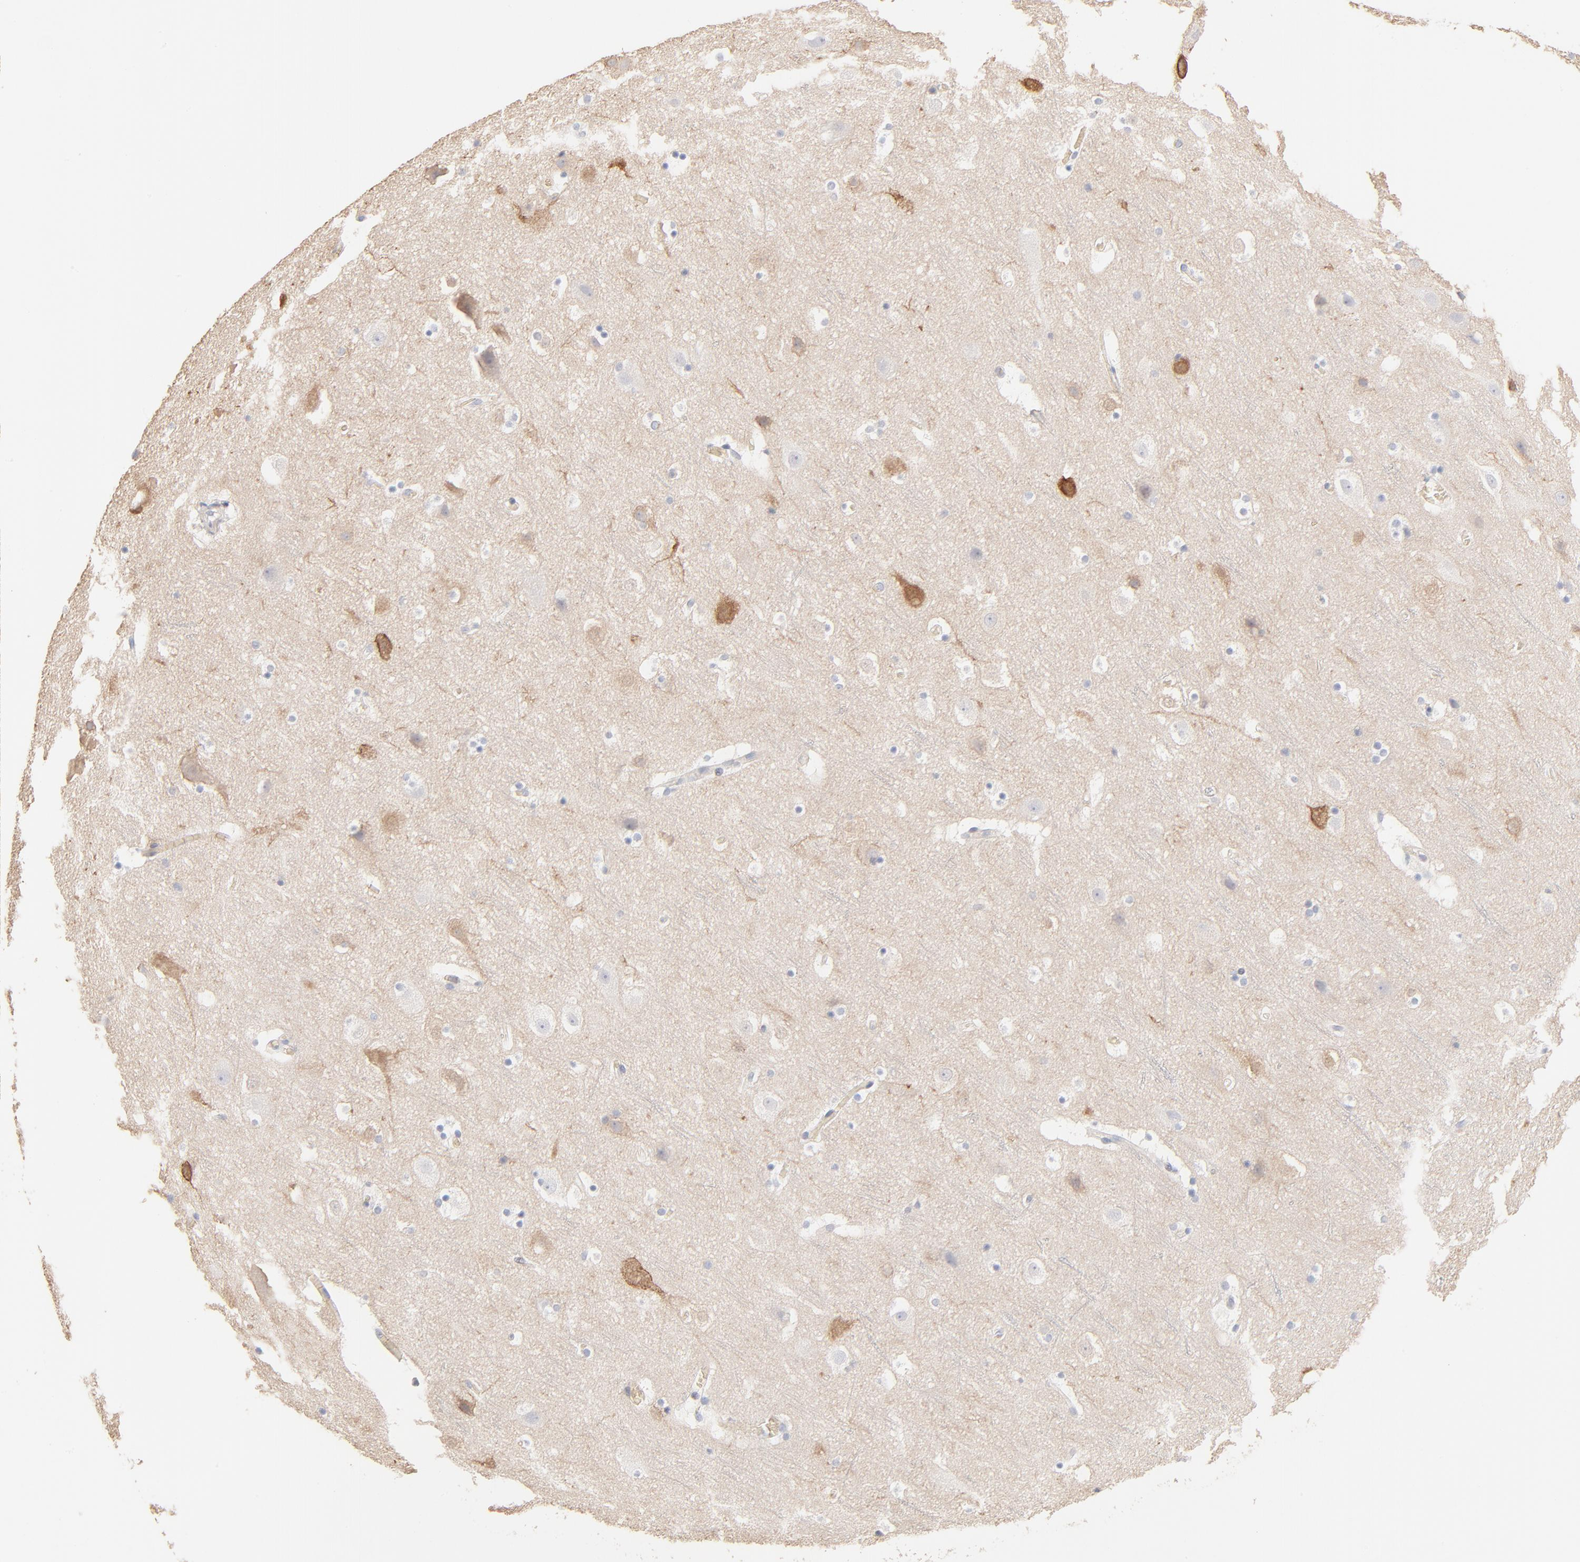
{"staining": {"intensity": "negative", "quantity": "none", "location": "none"}, "tissue": "cerebral cortex", "cell_type": "Endothelial cells", "image_type": "normal", "snomed": [{"axis": "morphology", "description": "Normal tissue, NOS"}, {"axis": "topography", "description": "Cerebral cortex"}], "caption": "Immunohistochemistry (IHC) photomicrograph of normal cerebral cortex: cerebral cortex stained with DAB (3,3'-diaminobenzidine) exhibits no significant protein expression in endothelial cells. The staining is performed using DAB brown chromogen with nuclei counter-stained in using hematoxylin.", "gene": "SPTB", "patient": {"sex": "male", "age": 45}}